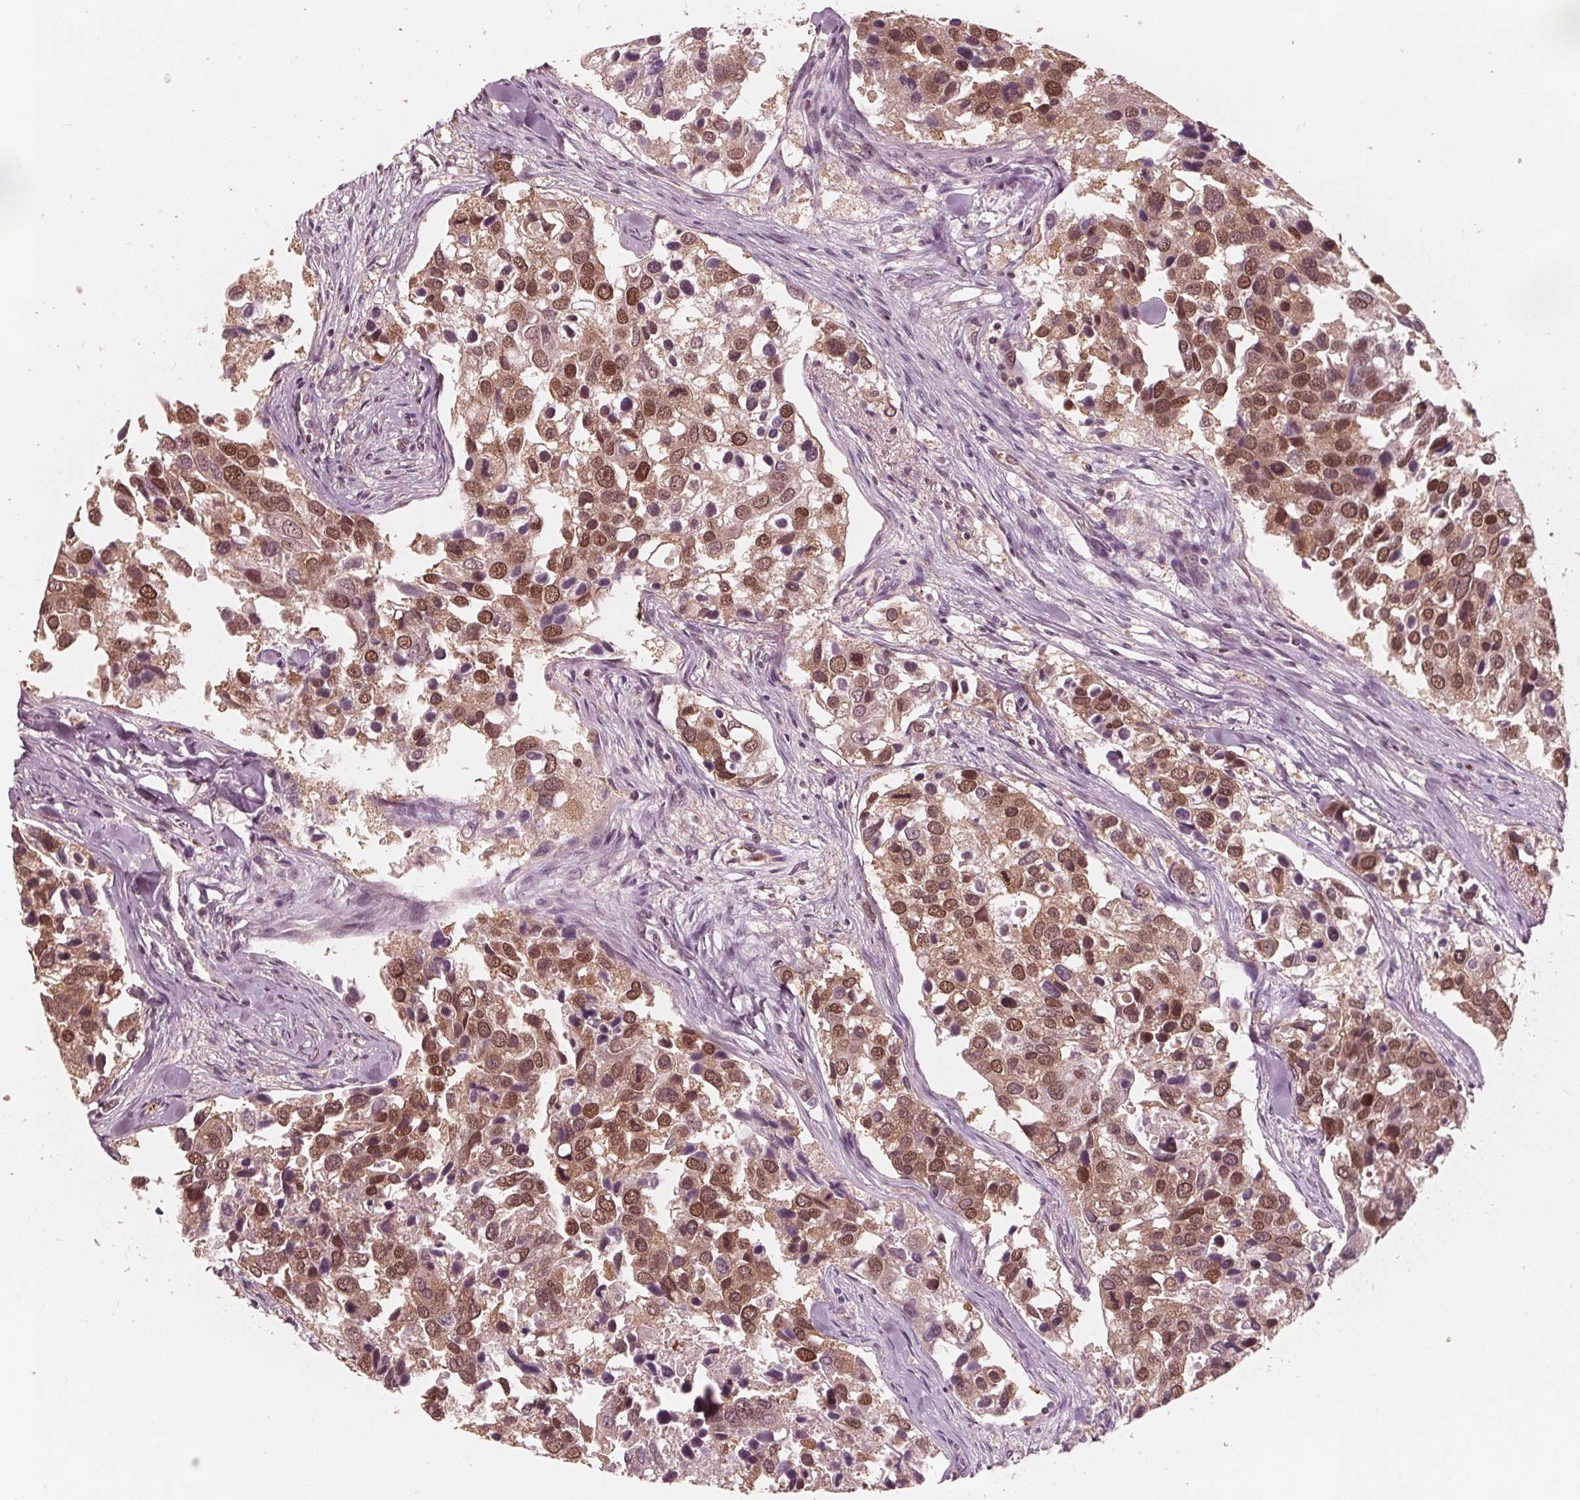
{"staining": {"intensity": "moderate", "quantity": ">75%", "location": "cytoplasmic/membranous,nuclear"}, "tissue": "breast cancer", "cell_type": "Tumor cells", "image_type": "cancer", "snomed": [{"axis": "morphology", "description": "Duct carcinoma"}, {"axis": "topography", "description": "Breast"}], "caption": "The immunohistochemical stain labels moderate cytoplasmic/membranous and nuclear positivity in tumor cells of invasive ductal carcinoma (breast) tissue.", "gene": "HIRIP3", "patient": {"sex": "female", "age": 83}}